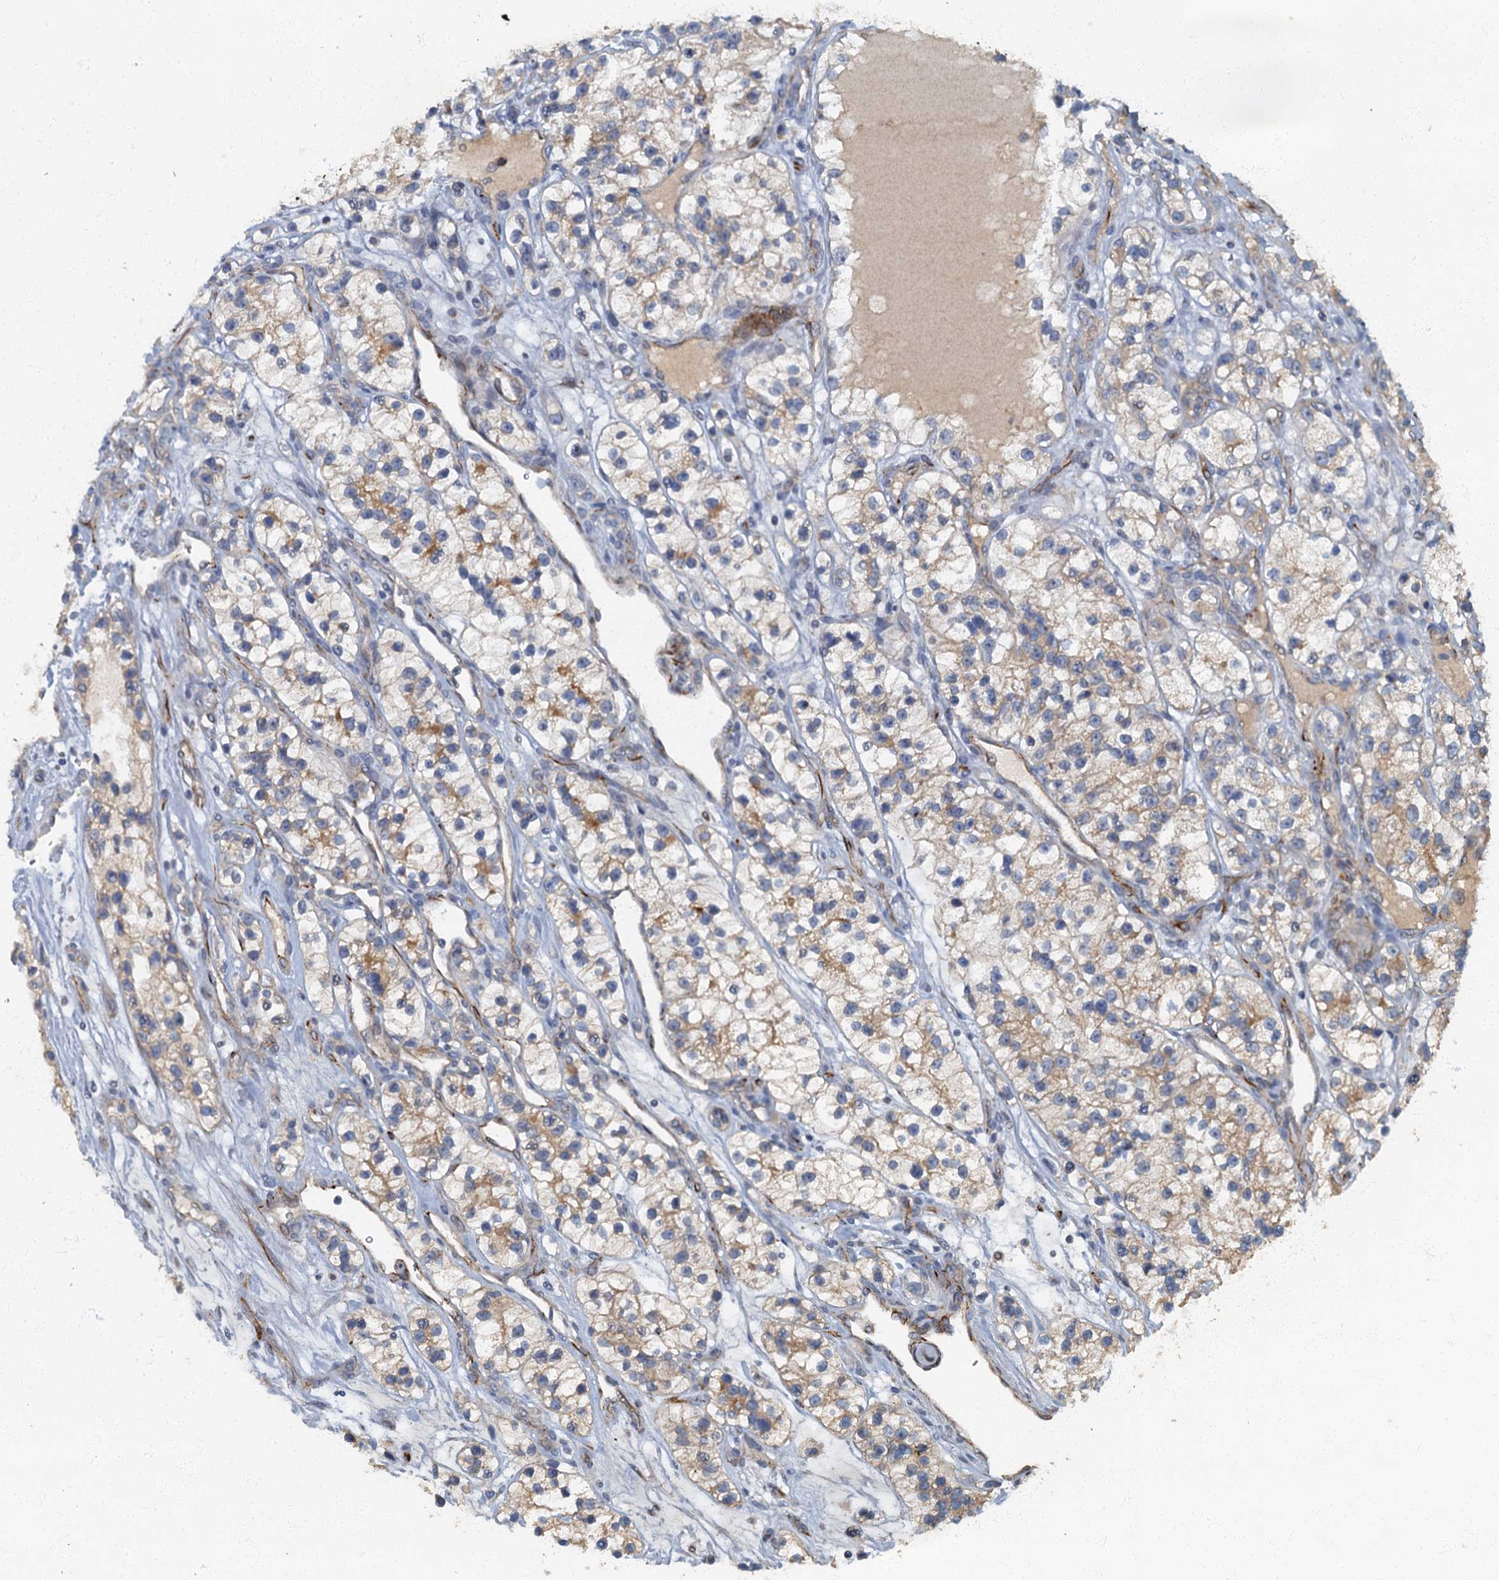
{"staining": {"intensity": "weak", "quantity": "25%-75%", "location": "cytoplasmic/membranous"}, "tissue": "renal cancer", "cell_type": "Tumor cells", "image_type": "cancer", "snomed": [{"axis": "morphology", "description": "Adenocarcinoma, NOS"}, {"axis": "topography", "description": "Kidney"}], "caption": "This histopathology image displays renal cancer (adenocarcinoma) stained with immunohistochemistry (IHC) to label a protein in brown. The cytoplasmic/membranous of tumor cells show weak positivity for the protein. Nuclei are counter-stained blue.", "gene": "ARL11", "patient": {"sex": "female", "age": 57}}